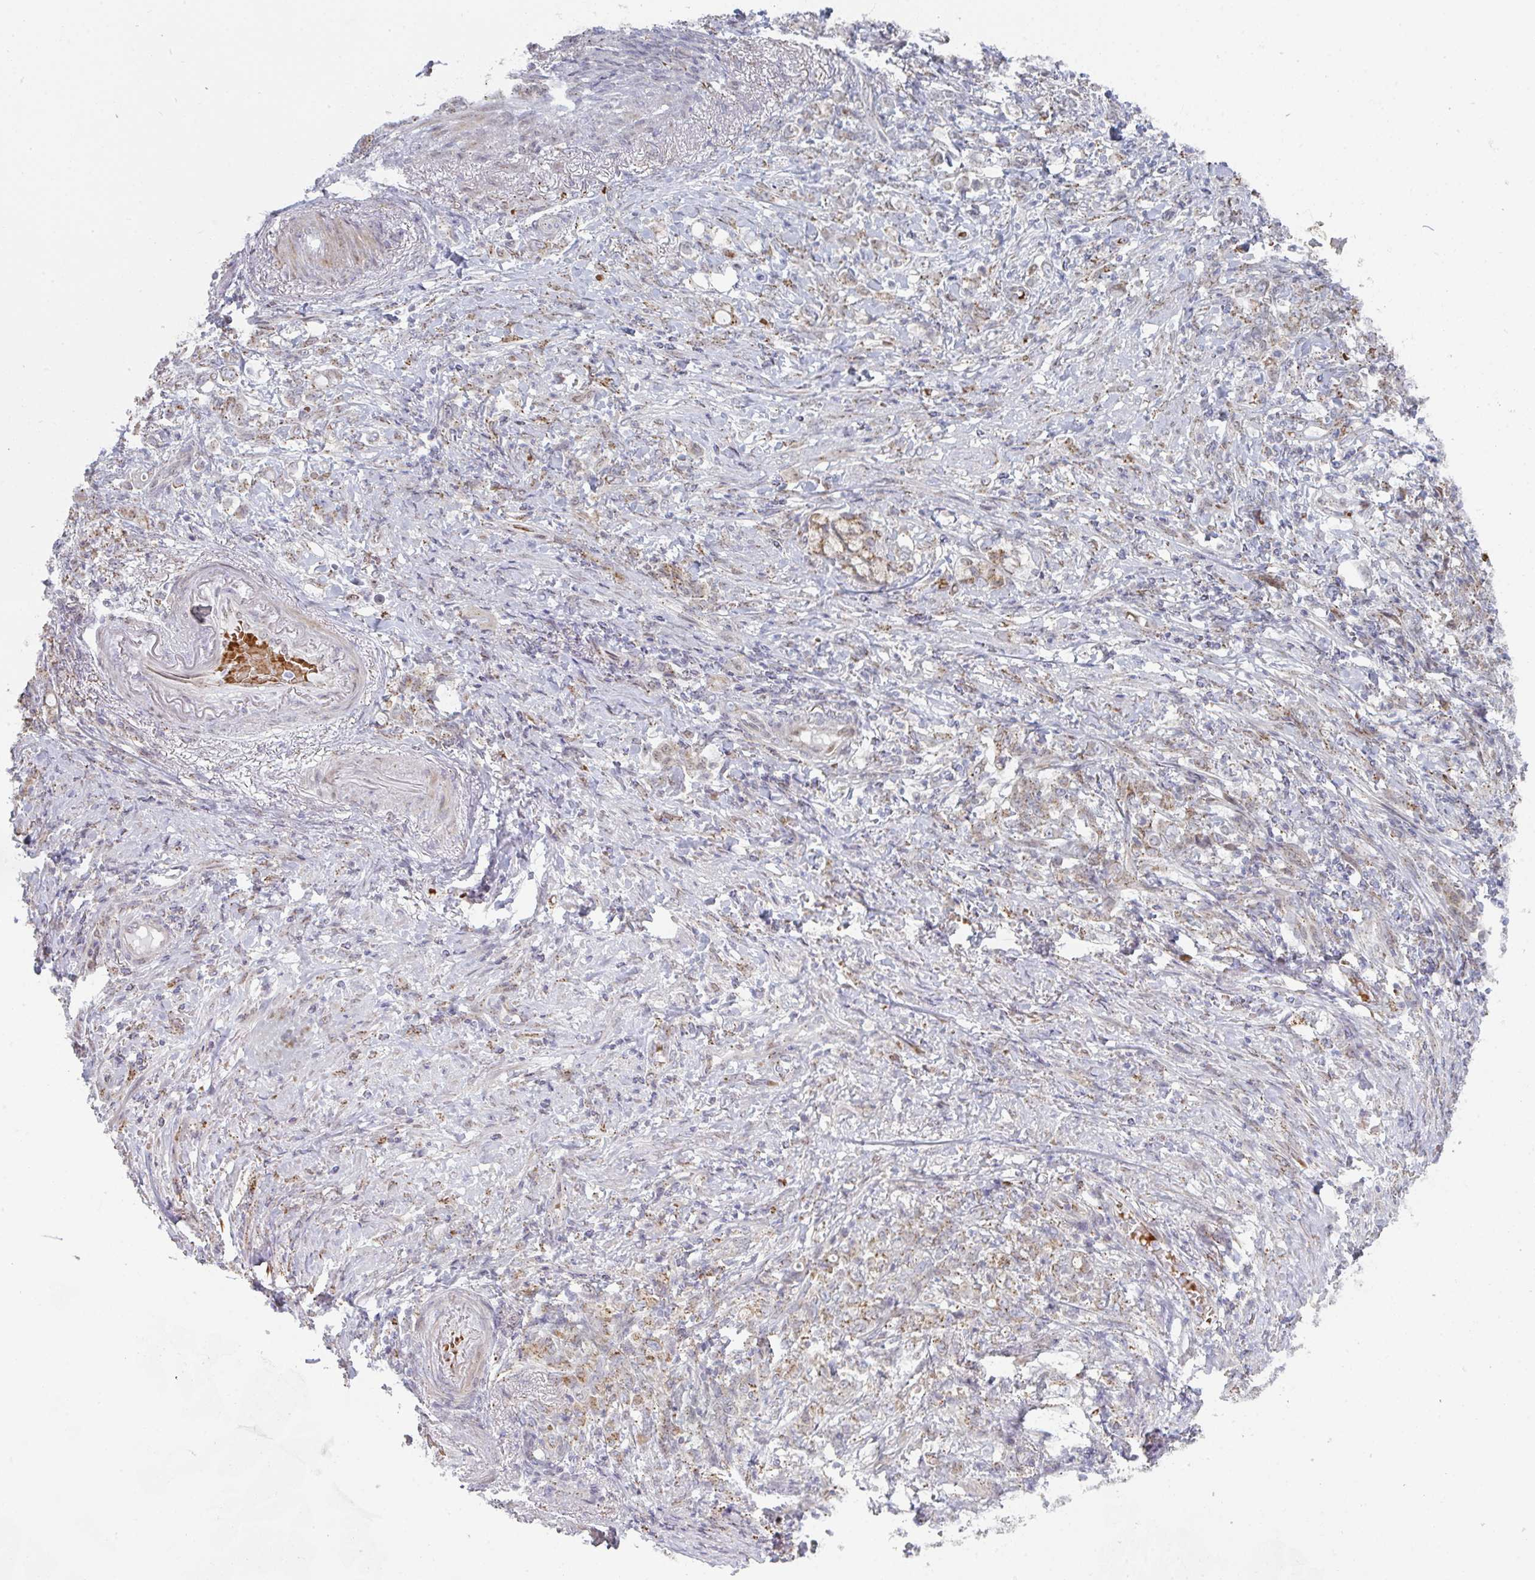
{"staining": {"intensity": "weak", "quantity": ">75%", "location": "cytoplasmic/membranous"}, "tissue": "stomach cancer", "cell_type": "Tumor cells", "image_type": "cancer", "snomed": [{"axis": "morphology", "description": "Adenocarcinoma, NOS"}, {"axis": "topography", "description": "Stomach"}], "caption": "Stomach adenocarcinoma stained with a protein marker reveals weak staining in tumor cells.", "gene": "ZNF526", "patient": {"sex": "female", "age": 79}}